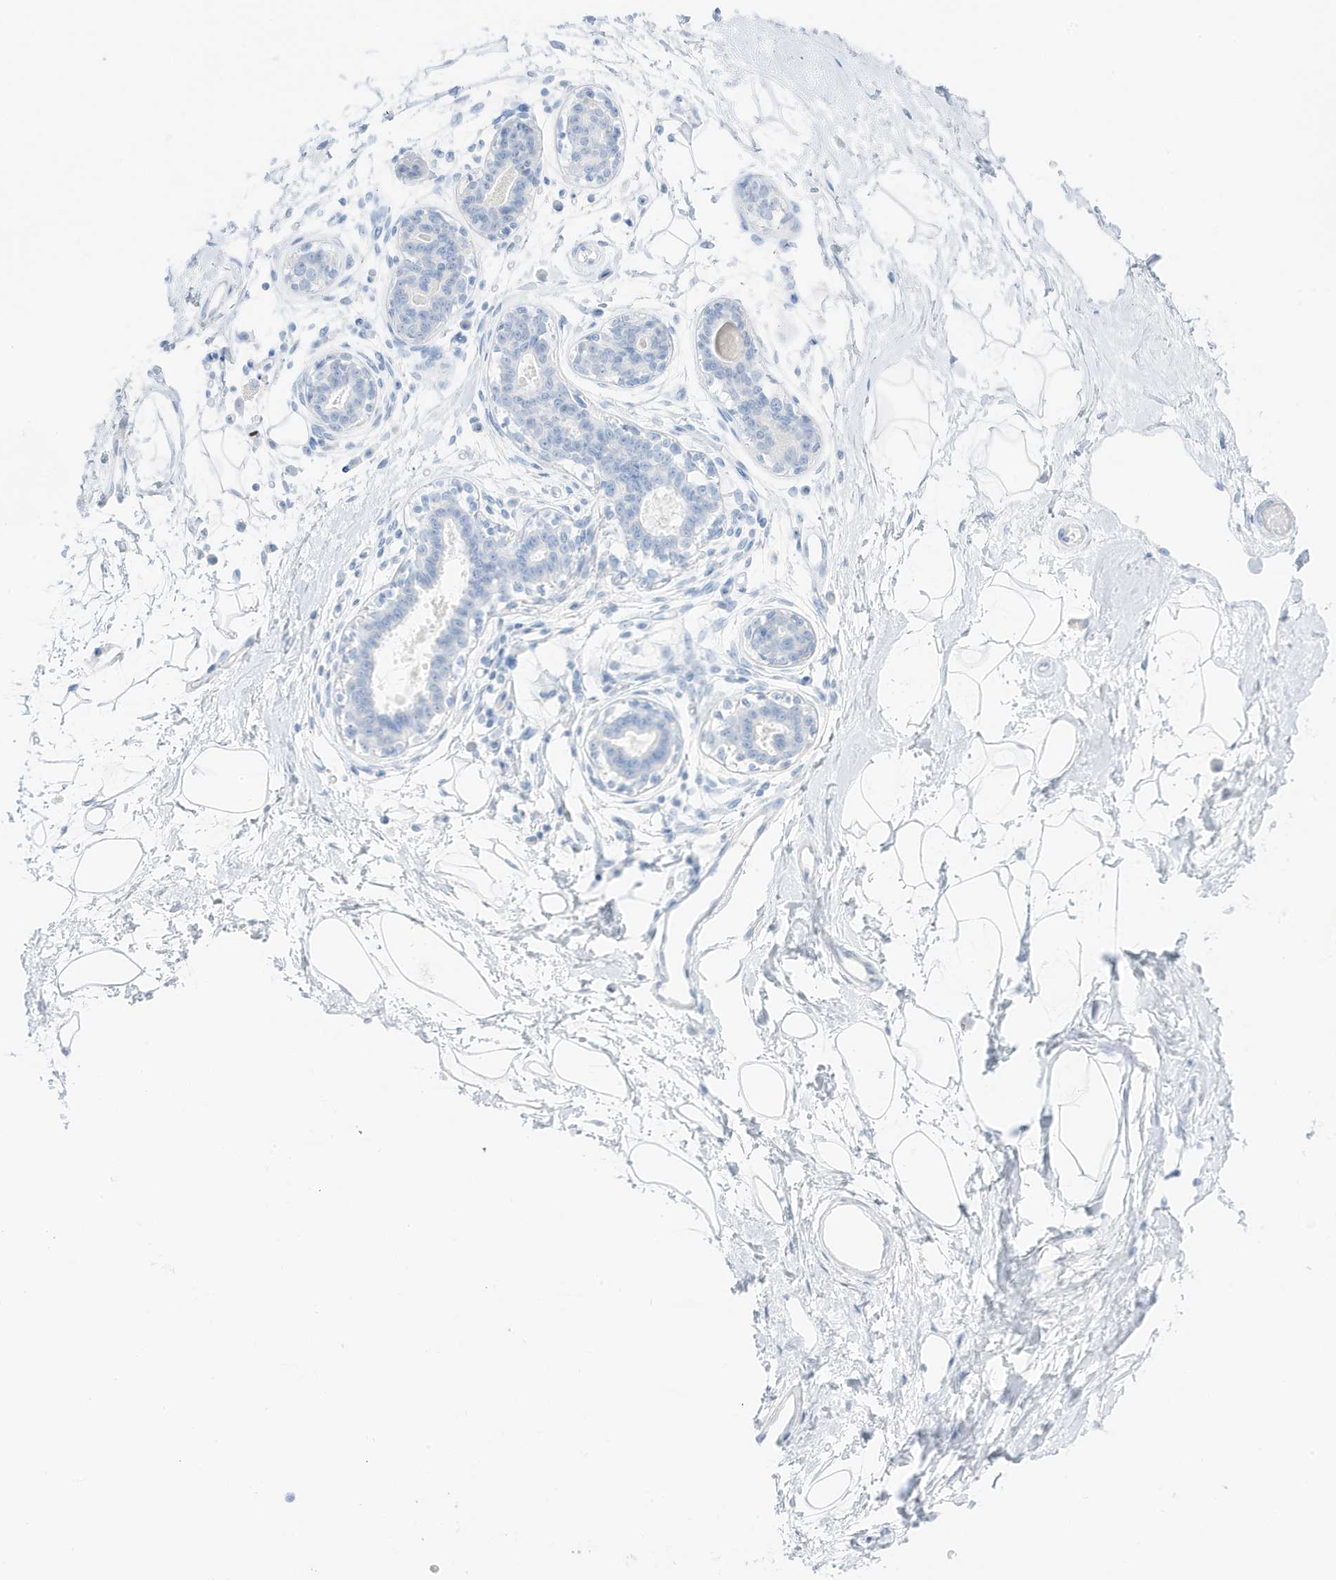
{"staining": {"intensity": "negative", "quantity": "none", "location": "none"}, "tissue": "breast", "cell_type": "Adipocytes", "image_type": "normal", "snomed": [{"axis": "morphology", "description": "Normal tissue, NOS"}, {"axis": "topography", "description": "Breast"}], "caption": "This is an immunohistochemistry (IHC) histopathology image of benign human breast. There is no expression in adipocytes.", "gene": "SLC22A13", "patient": {"sex": "female", "age": 45}}